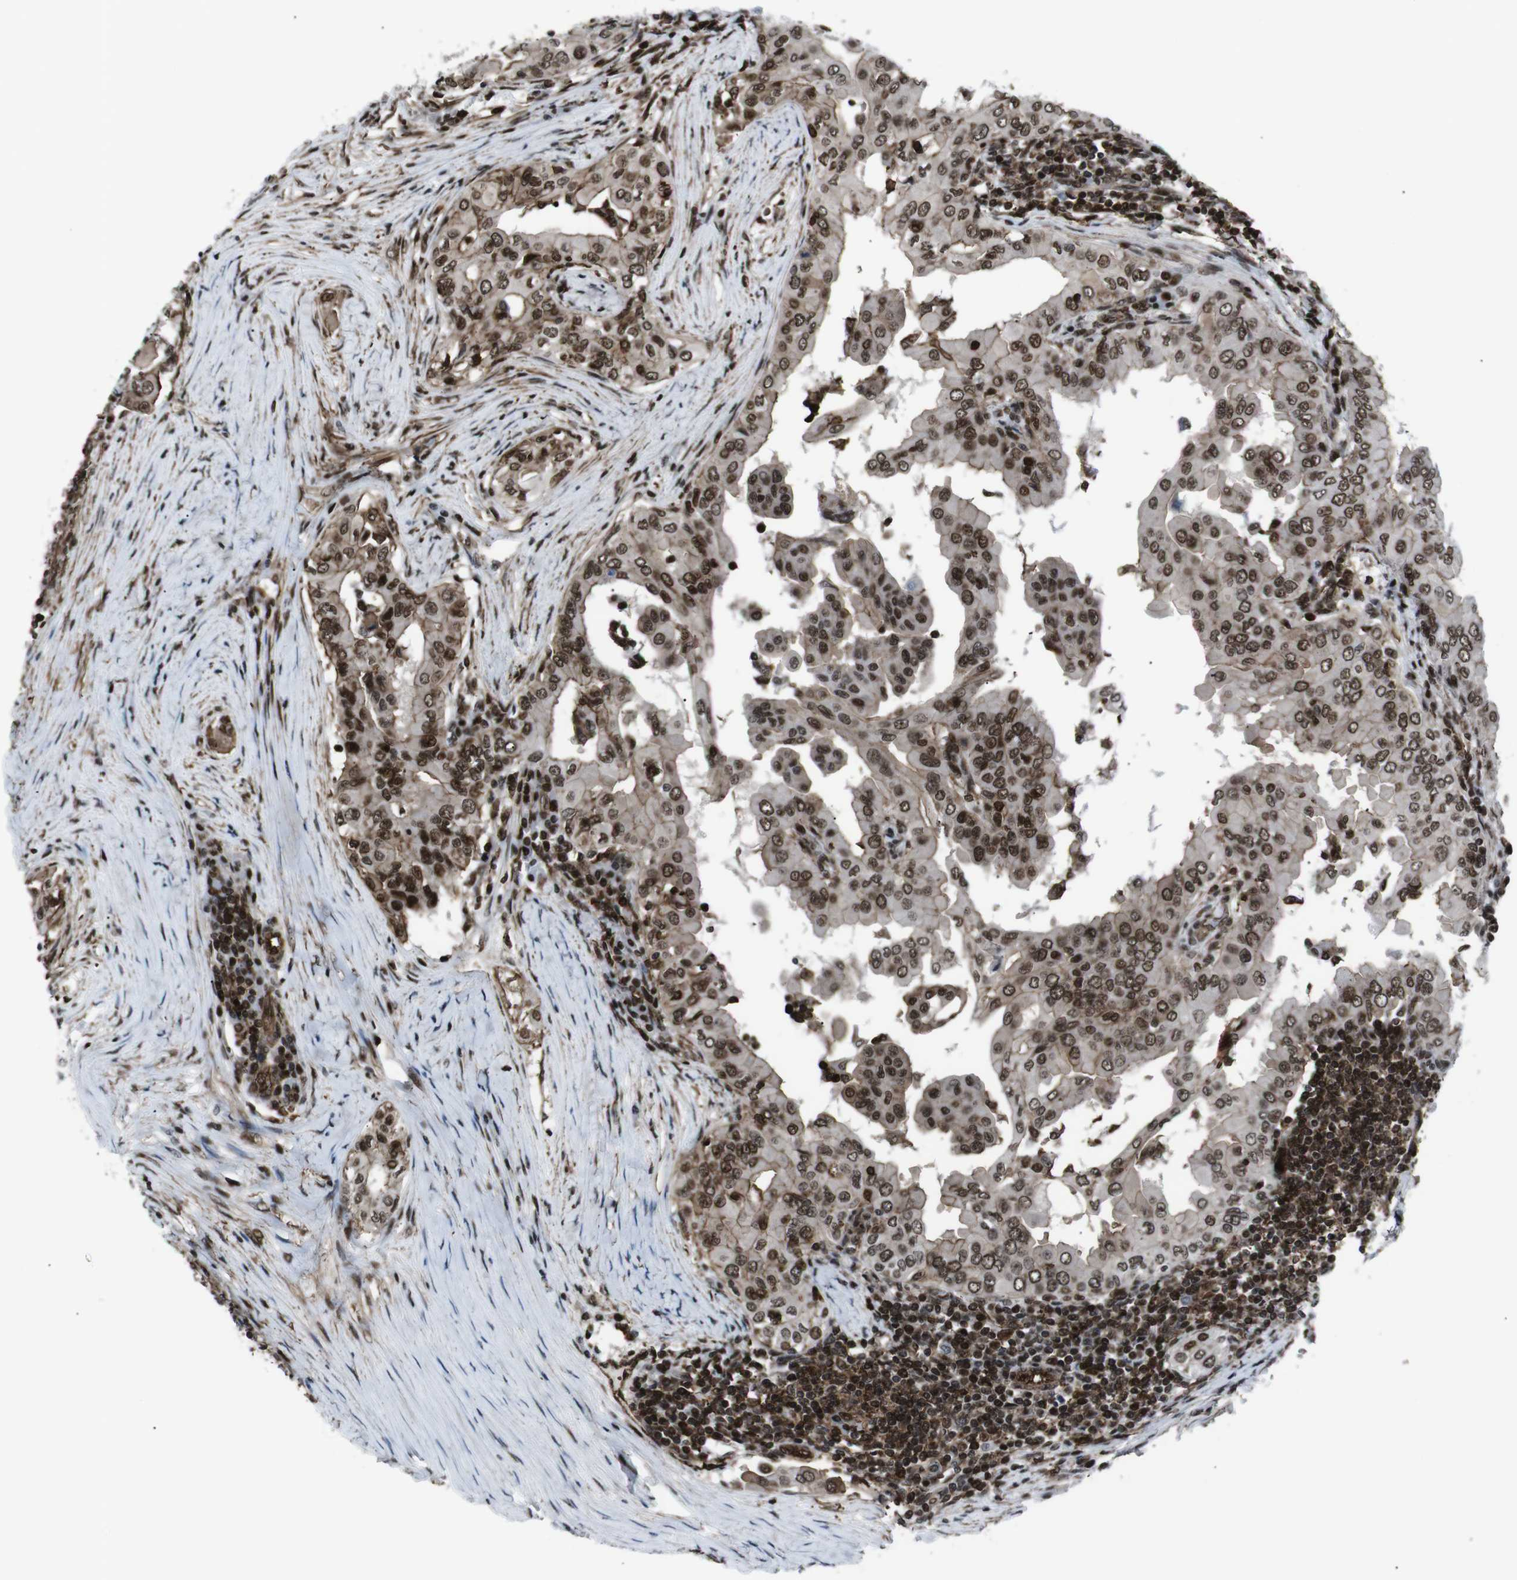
{"staining": {"intensity": "strong", "quantity": ">75%", "location": "cytoplasmic/membranous,nuclear"}, "tissue": "thyroid cancer", "cell_type": "Tumor cells", "image_type": "cancer", "snomed": [{"axis": "morphology", "description": "Papillary adenocarcinoma, NOS"}, {"axis": "topography", "description": "Thyroid gland"}], "caption": "Immunohistochemical staining of papillary adenocarcinoma (thyroid) demonstrates high levels of strong cytoplasmic/membranous and nuclear protein staining in approximately >75% of tumor cells.", "gene": "HNRNPU", "patient": {"sex": "male", "age": 33}}